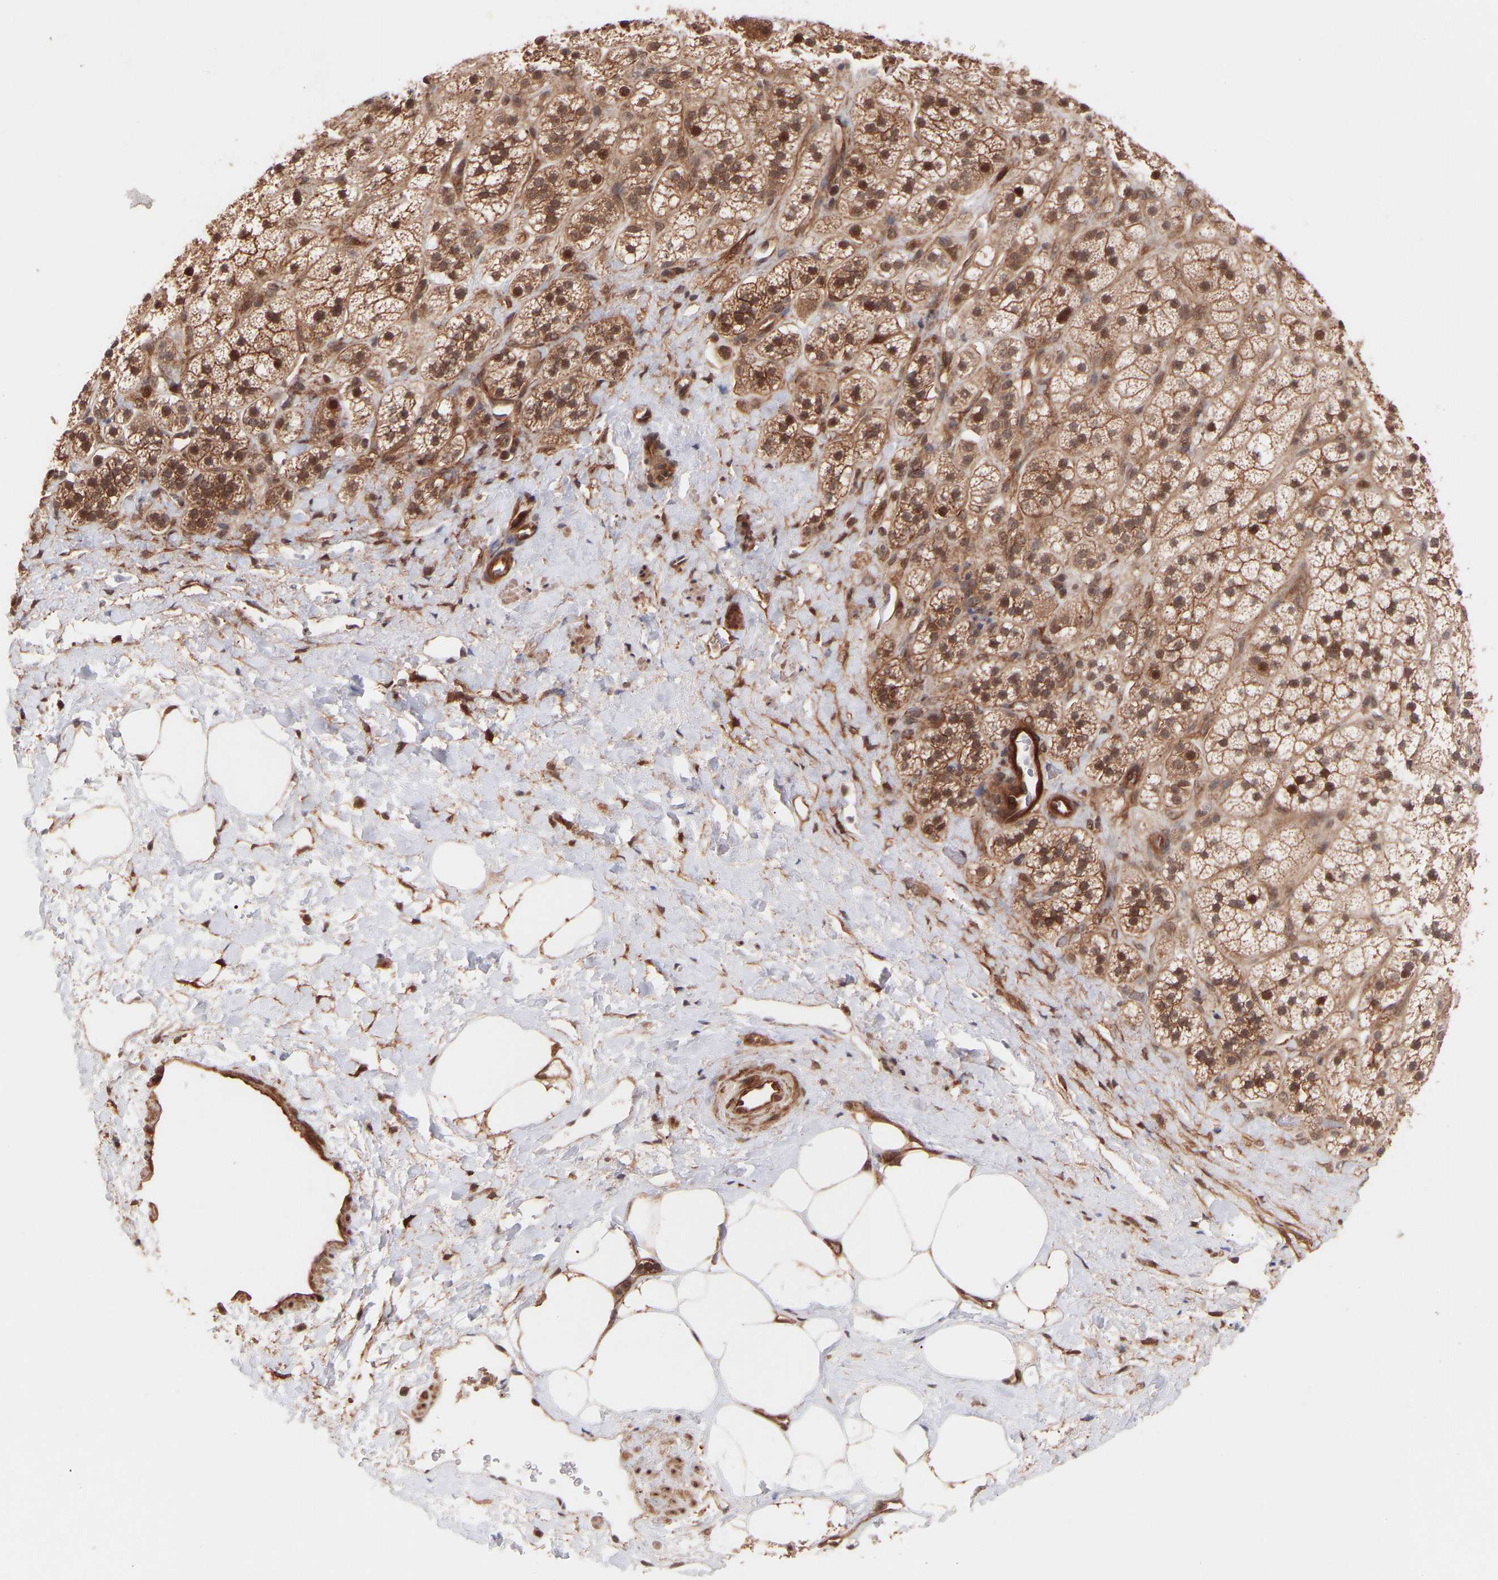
{"staining": {"intensity": "moderate", "quantity": ">75%", "location": "cytoplasmic/membranous,nuclear"}, "tissue": "adrenal gland", "cell_type": "Glandular cells", "image_type": "normal", "snomed": [{"axis": "morphology", "description": "Normal tissue, NOS"}, {"axis": "topography", "description": "Adrenal gland"}], "caption": "The immunohistochemical stain shows moderate cytoplasmic/membranous,nuclear expression in glandular cells of benign adrenal gland.", "gene": "PDLIM5", "patient": {"sex": "male", "age": 56}}